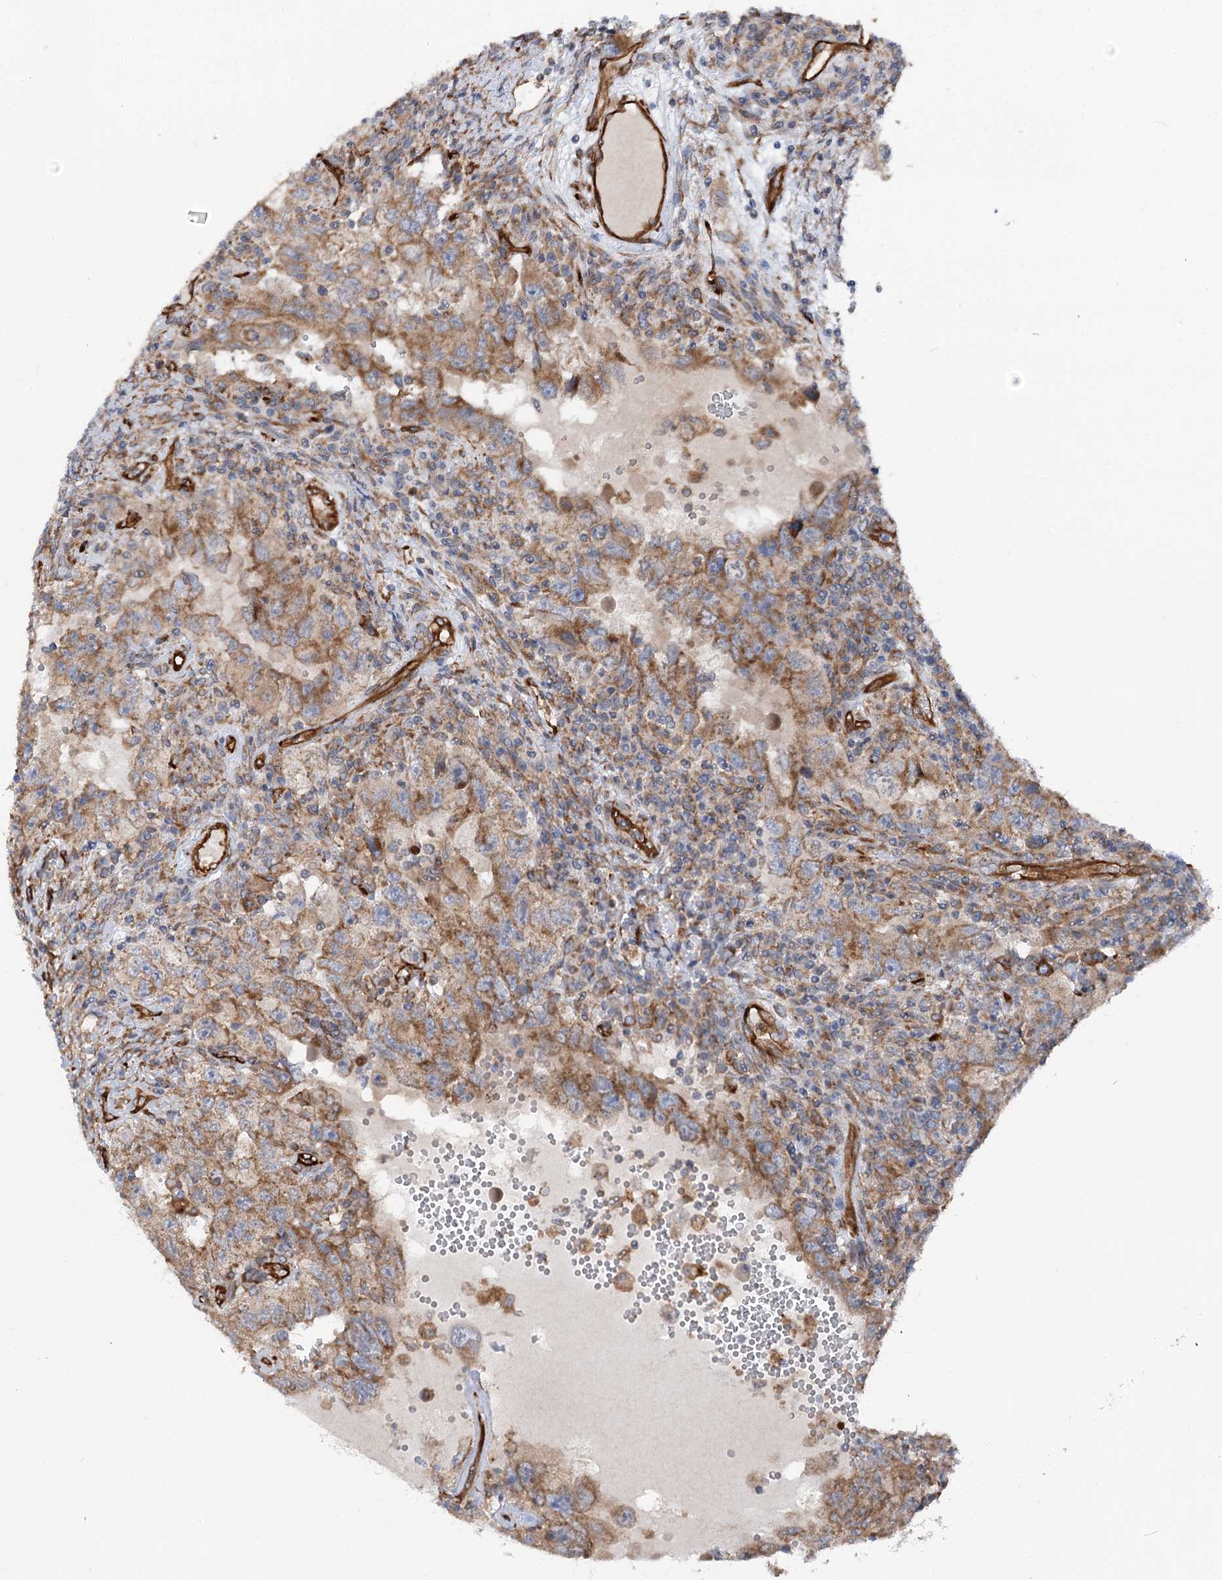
{"staining": {"intensity": "moderate", "quantity": ">75%", "location": "cytoplasmic/membranous"}, "tissue": "testis cancer", "cell_type": "Tumor cells", "image_type": "cancer", "snomed": [{"axis": "morphology", "description": "Carcinoma, Embryonal, NOS"}, {"axis": "topography", "description": "Testis"}], "caption": "Approximately >75% of tumor cells in testis embryonal carcinoma reveal moderate cytoplasmic/membranous protein expression as visualized by brown immunohistochemical staining.", "gene": "MTPAP", "patient": {"sex": "male", "age": 26}}